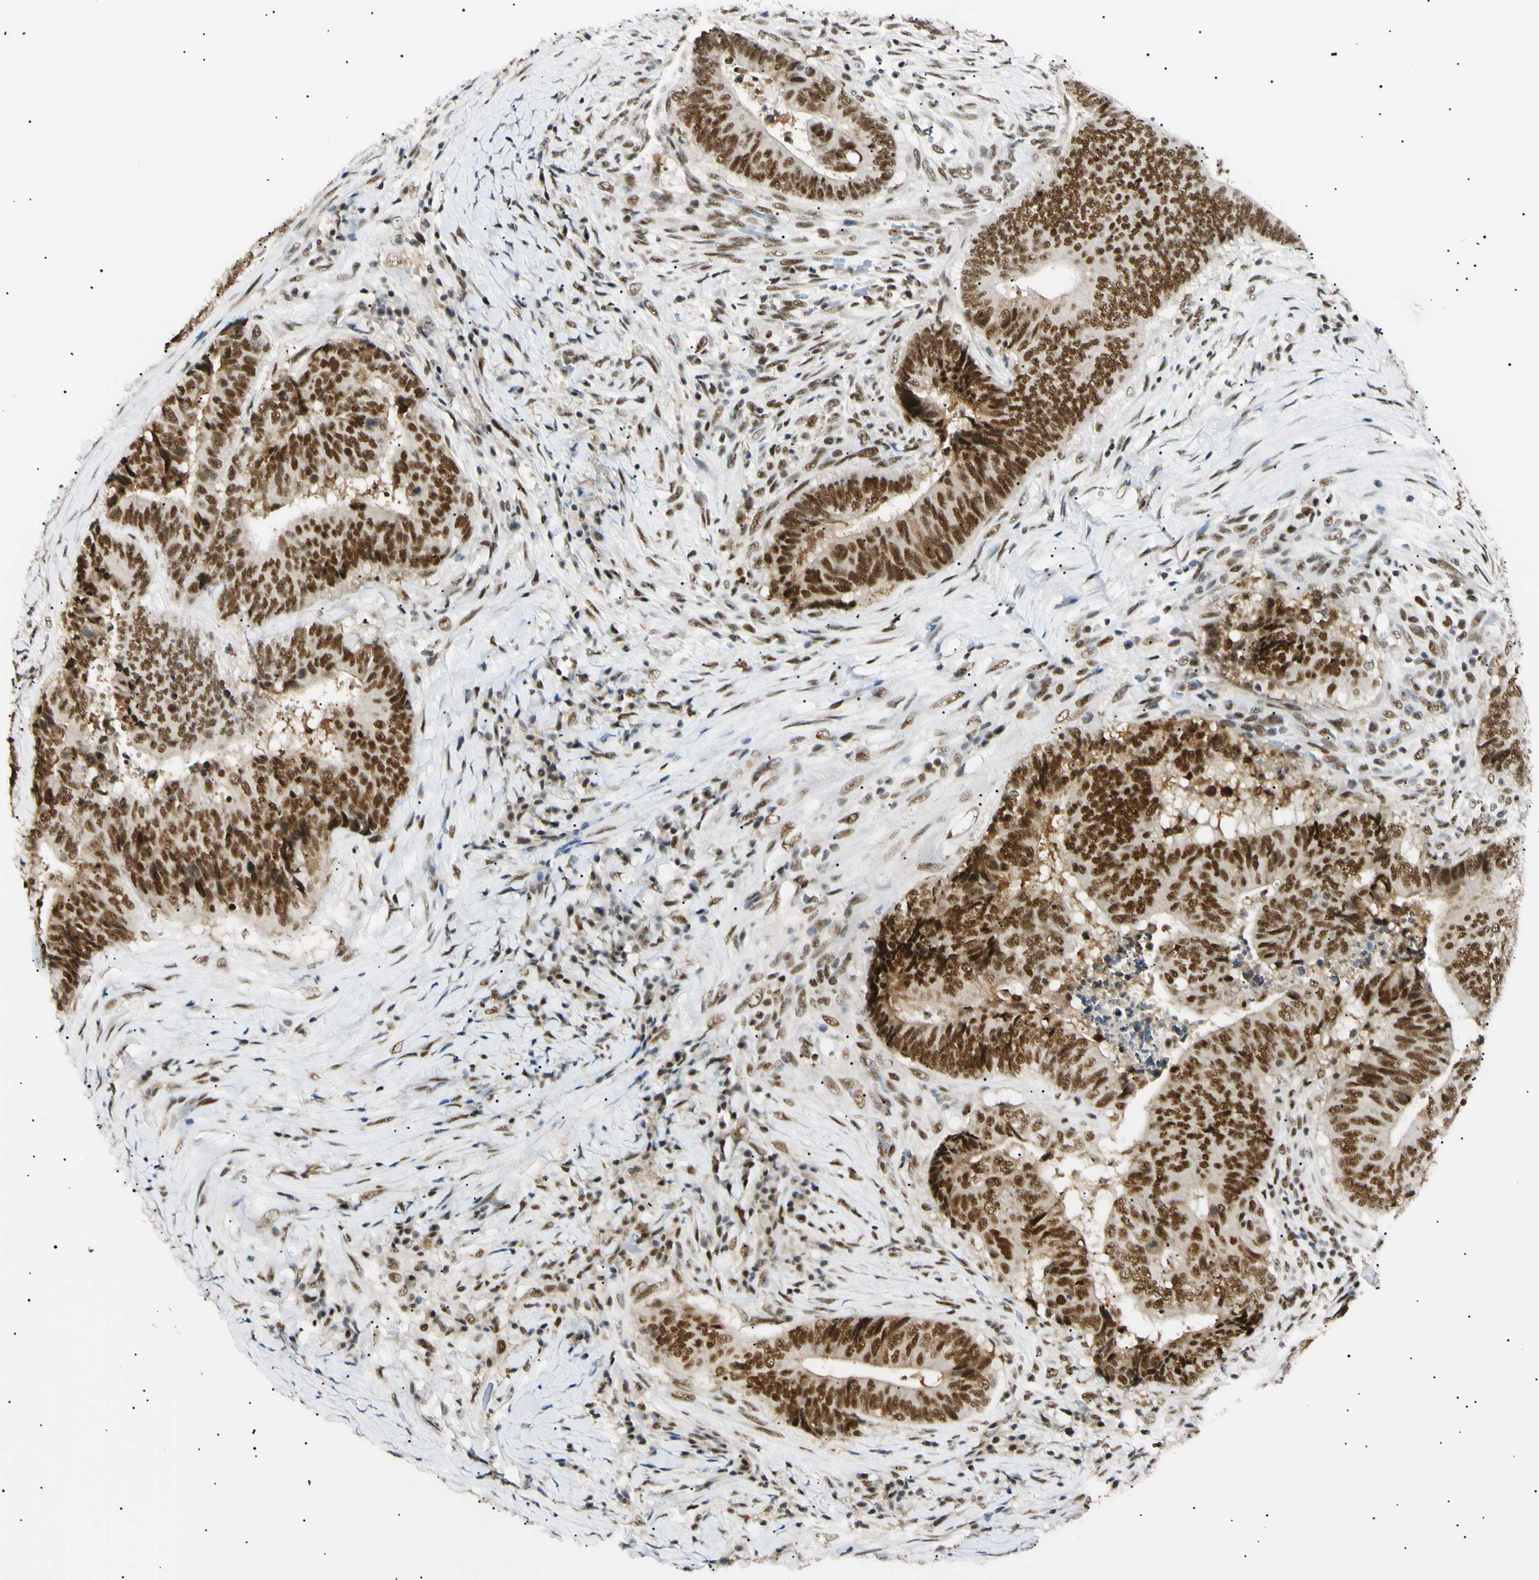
{"staining": {"intensity": "strong", "quantity": ">75%", "location": "nuclear"}, "tissue": "colorectal cancer", "cell_type": "Tumor cells", "image_type": "cancer", "snomed": [{"axis": "morphology", "description": "Adenocarcinoma, NOS"}, {"axis": "topography", "description": "Rectum"}], "caption": "IHC micrograph of neoplastic tissue: human adenocarcinoma (colorectal) stained using immunohistochemistry (IHC) demonstrates high levels of strong protein expression localized specifically in the nuclear of tumor cells, appearing as a nuclear brown color.", "gene": "ZNF134", "patient": {"sex": "male", "age": 72}}